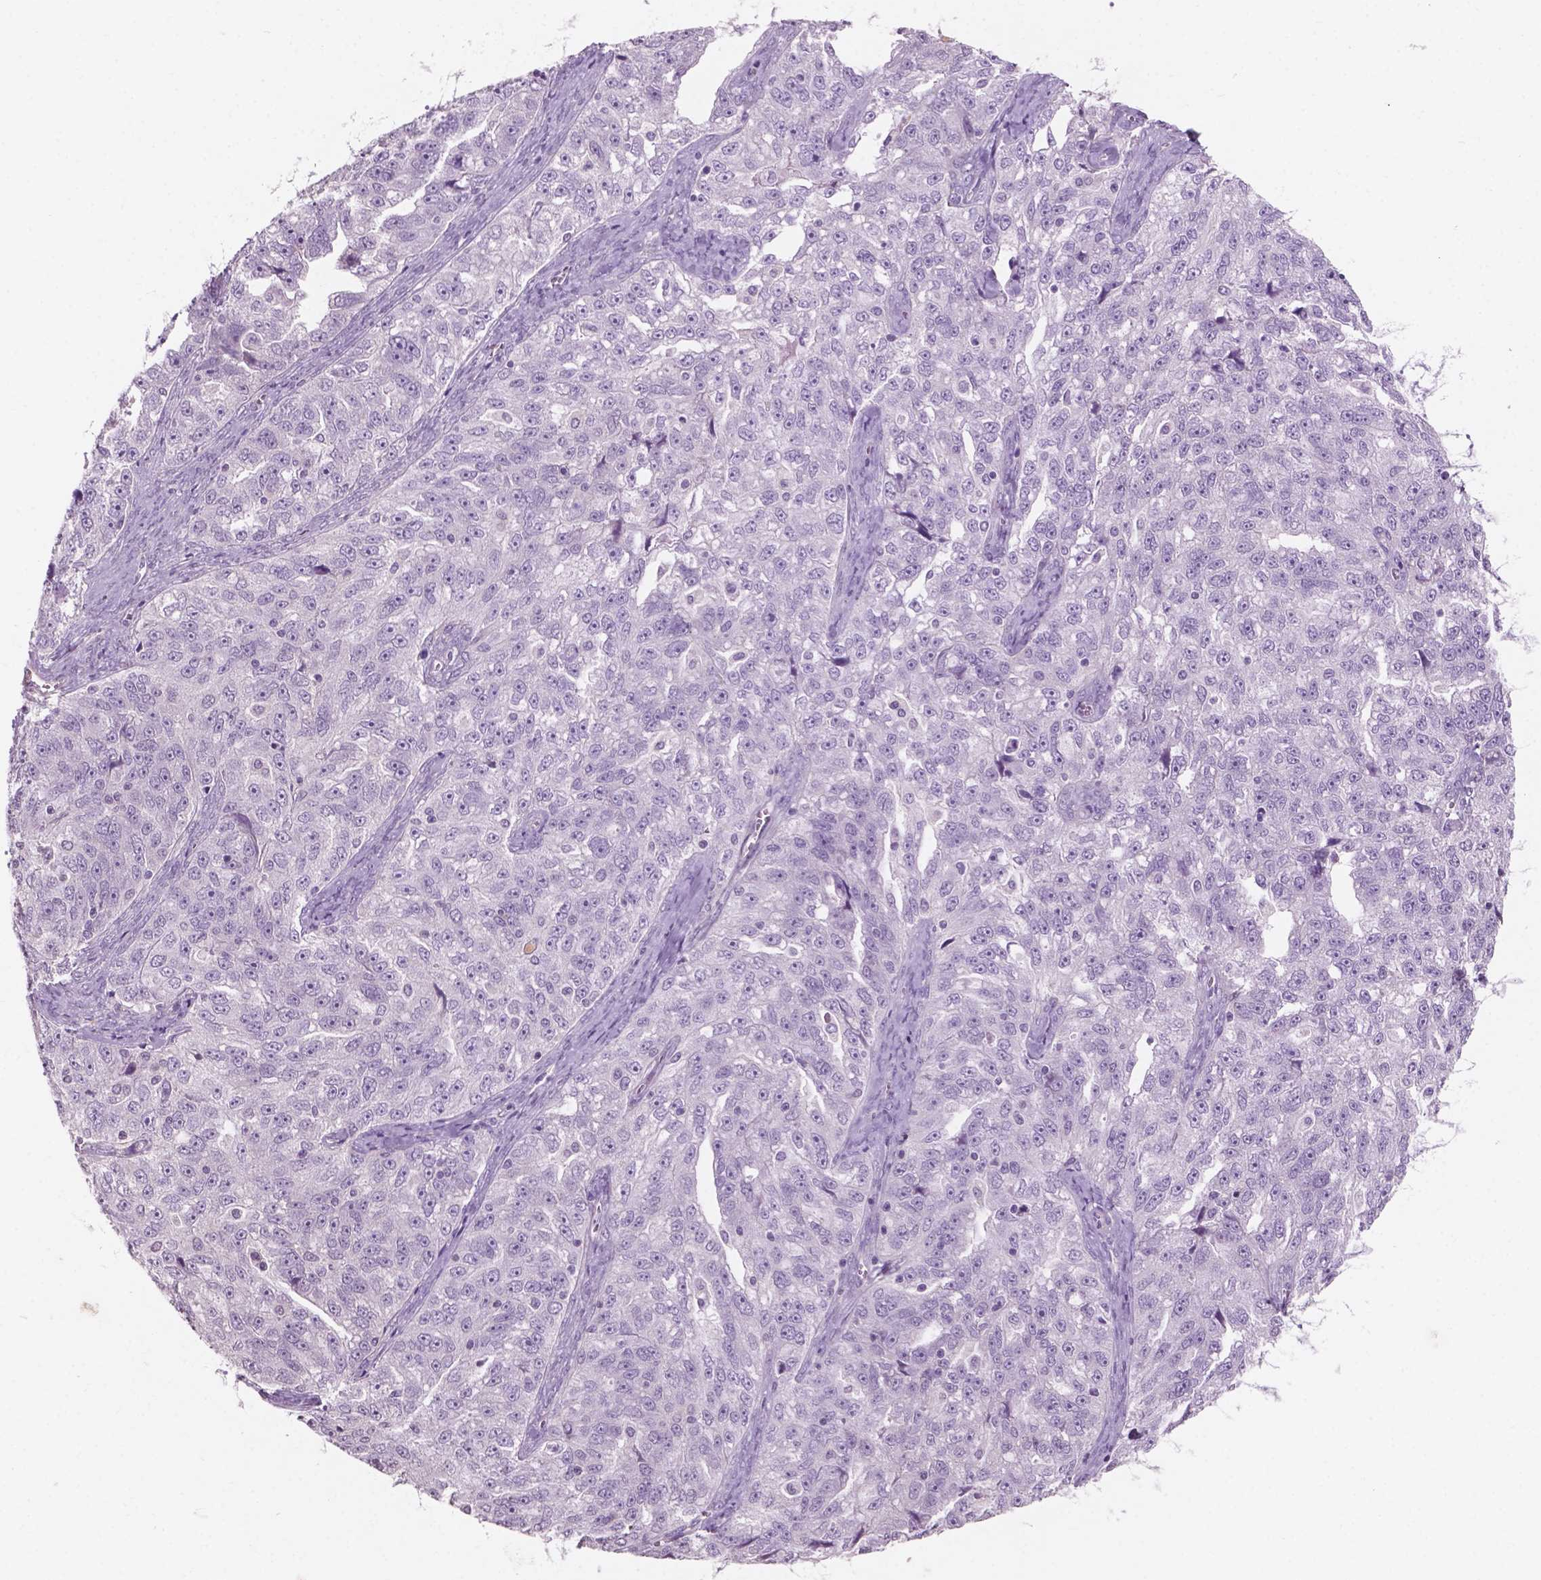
{"staining": {"intensity": "negative", "quantity": "none", "location": "none"}, "tissue": "ovarian cancer", "cell_type": "Tumor cells", "image_type": "cancer", "snomed": [{"axis": "morphology", "description": "Cystadenocarcinoma, serous, NOS"}, {"axis": "topography", "description": "Ovary"}], "caption": "Immunohistochemical staining of human ovarian cancer reveals no significant expression in tumor cells.", "gene": "AWAT1", "patient": {"sex": "female", "age": 51}}